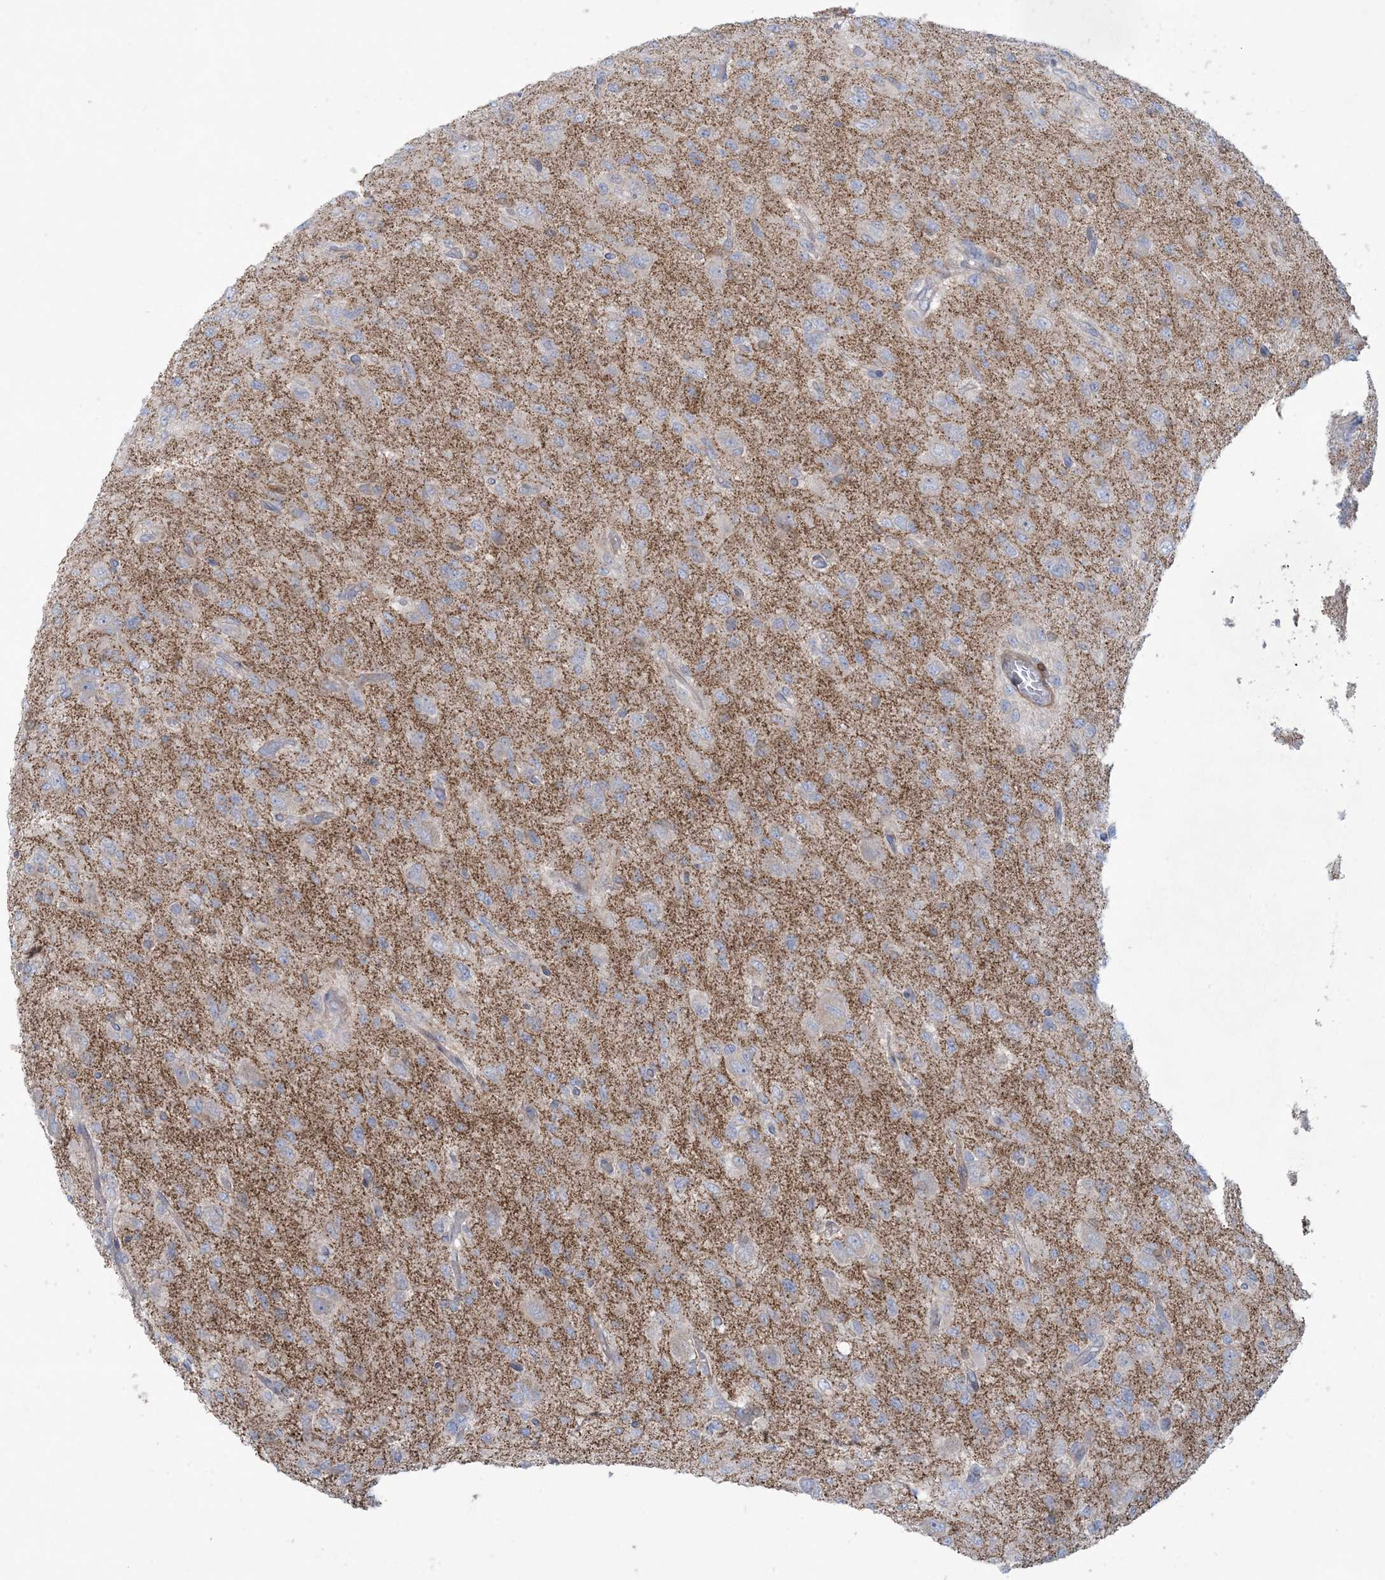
{"staining": {"intensity": "negative", "quantity": "none", "location": "none"}, "tissue": "glioma", "cell_type": "Tumor cells", "image_type": "cancer", "snomed": [{"axis": "morphology", "description": "Glioma, malignant, High grade"}, {"axis": "topography", "description": "Brain"}], "caption": "Immunohistochemistry image of high-grade glioma (malignant) stained for a protein (brown), which shows no expression in tumor cells. (DAB immunohistochemistry (IHC) visualized using brightfield microscopy, high magnification).", "gene": "ARHGAP30", "patient": {"sex": "female", "age": 59}}